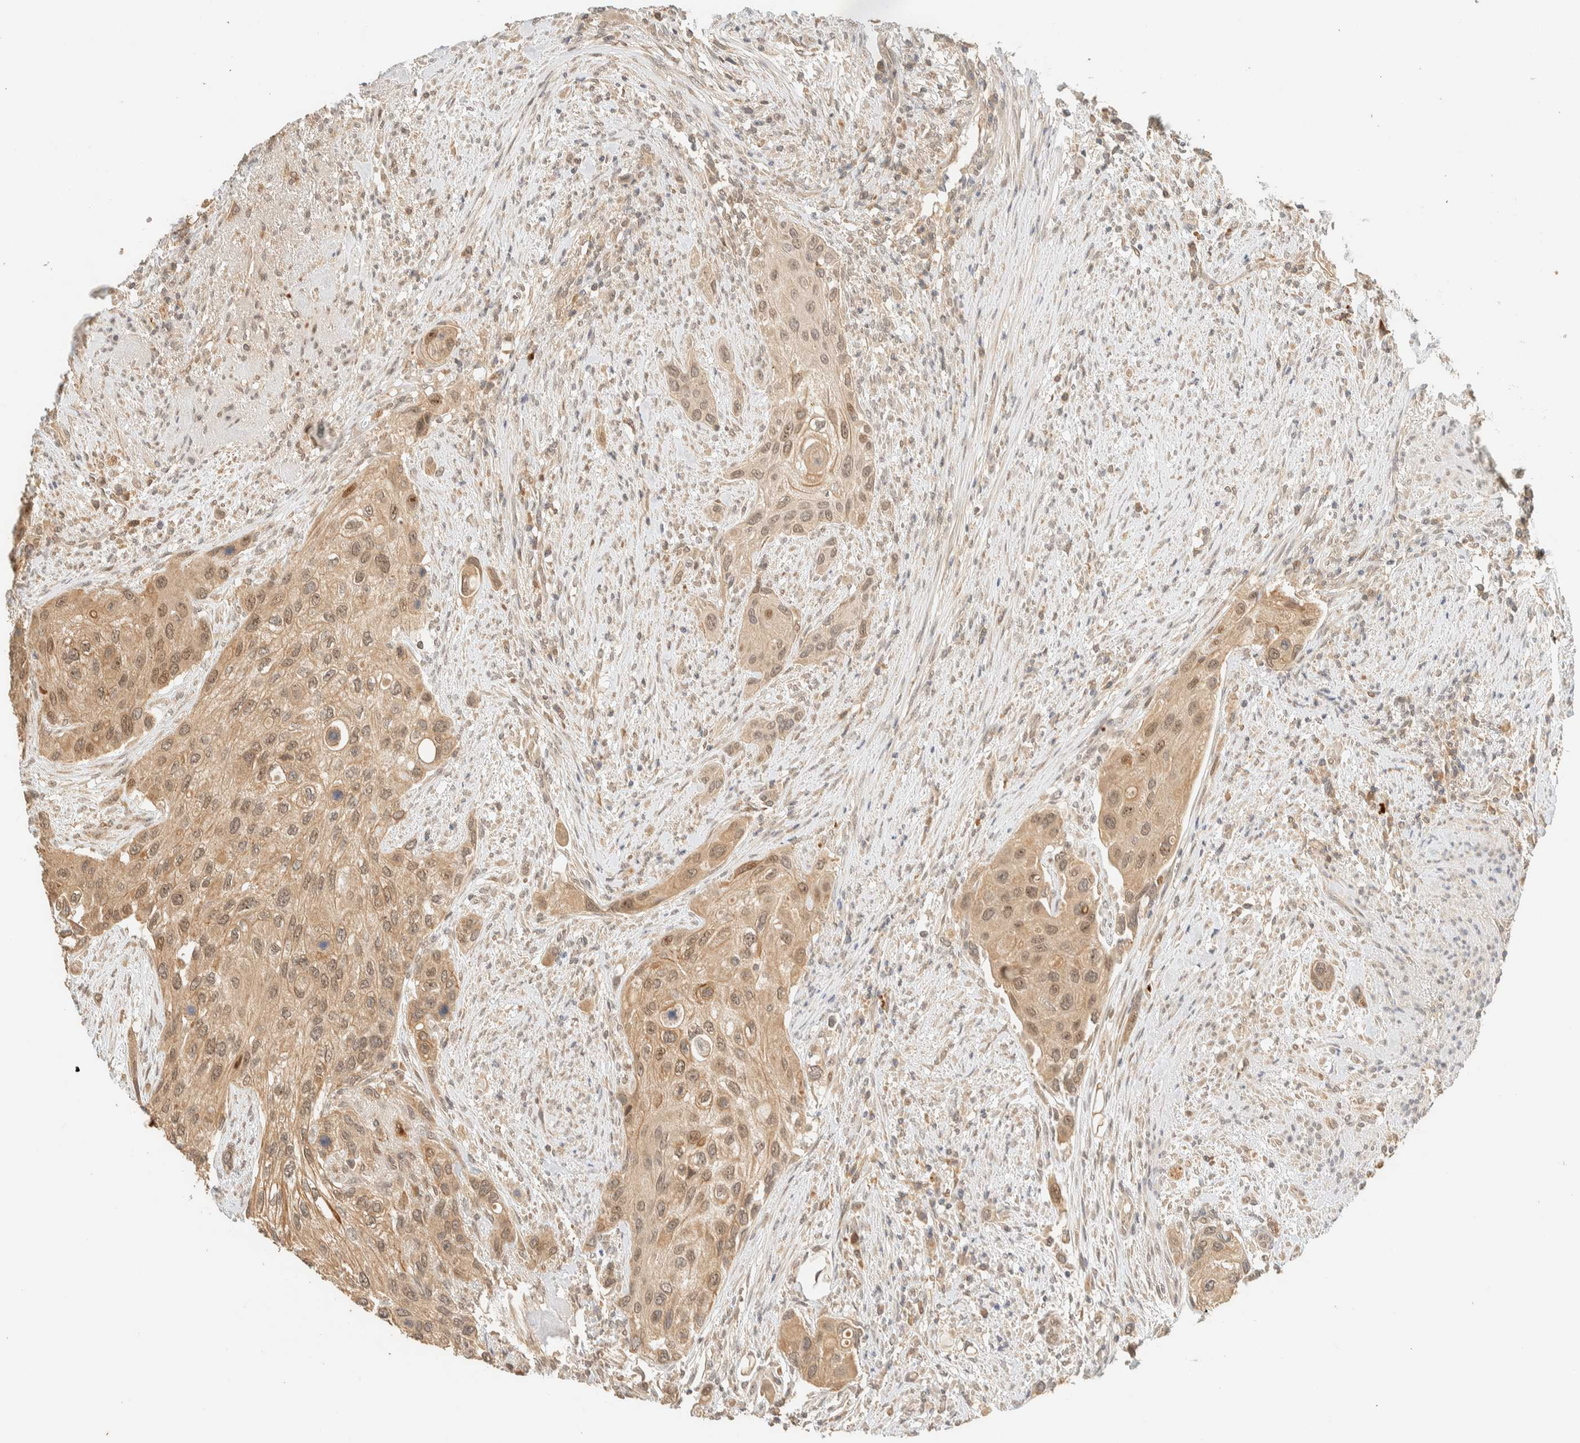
{"staining": {"intensity": "weak", "quantity": ">75%", "location": "cytoplasmic/membranous"}, "tissue": "urothelial cancer", "cell_type": "Tumor cells", "image_type": "cancer", "snomed": [{"axis": "morphology", "description": "Urothelial carcinoma, High grade"}, {"axis": "topography", "description": "Urinary bladder"}], "caption": "Immunohistochemistry of human urothelial carcinoma (high-grade) displays low levels of weak cytoplasmic/membranous expression in approximately >75% of tumor cells.", "gene": "ZBTB34", "patient": {"sex": "female", "age": 56}}